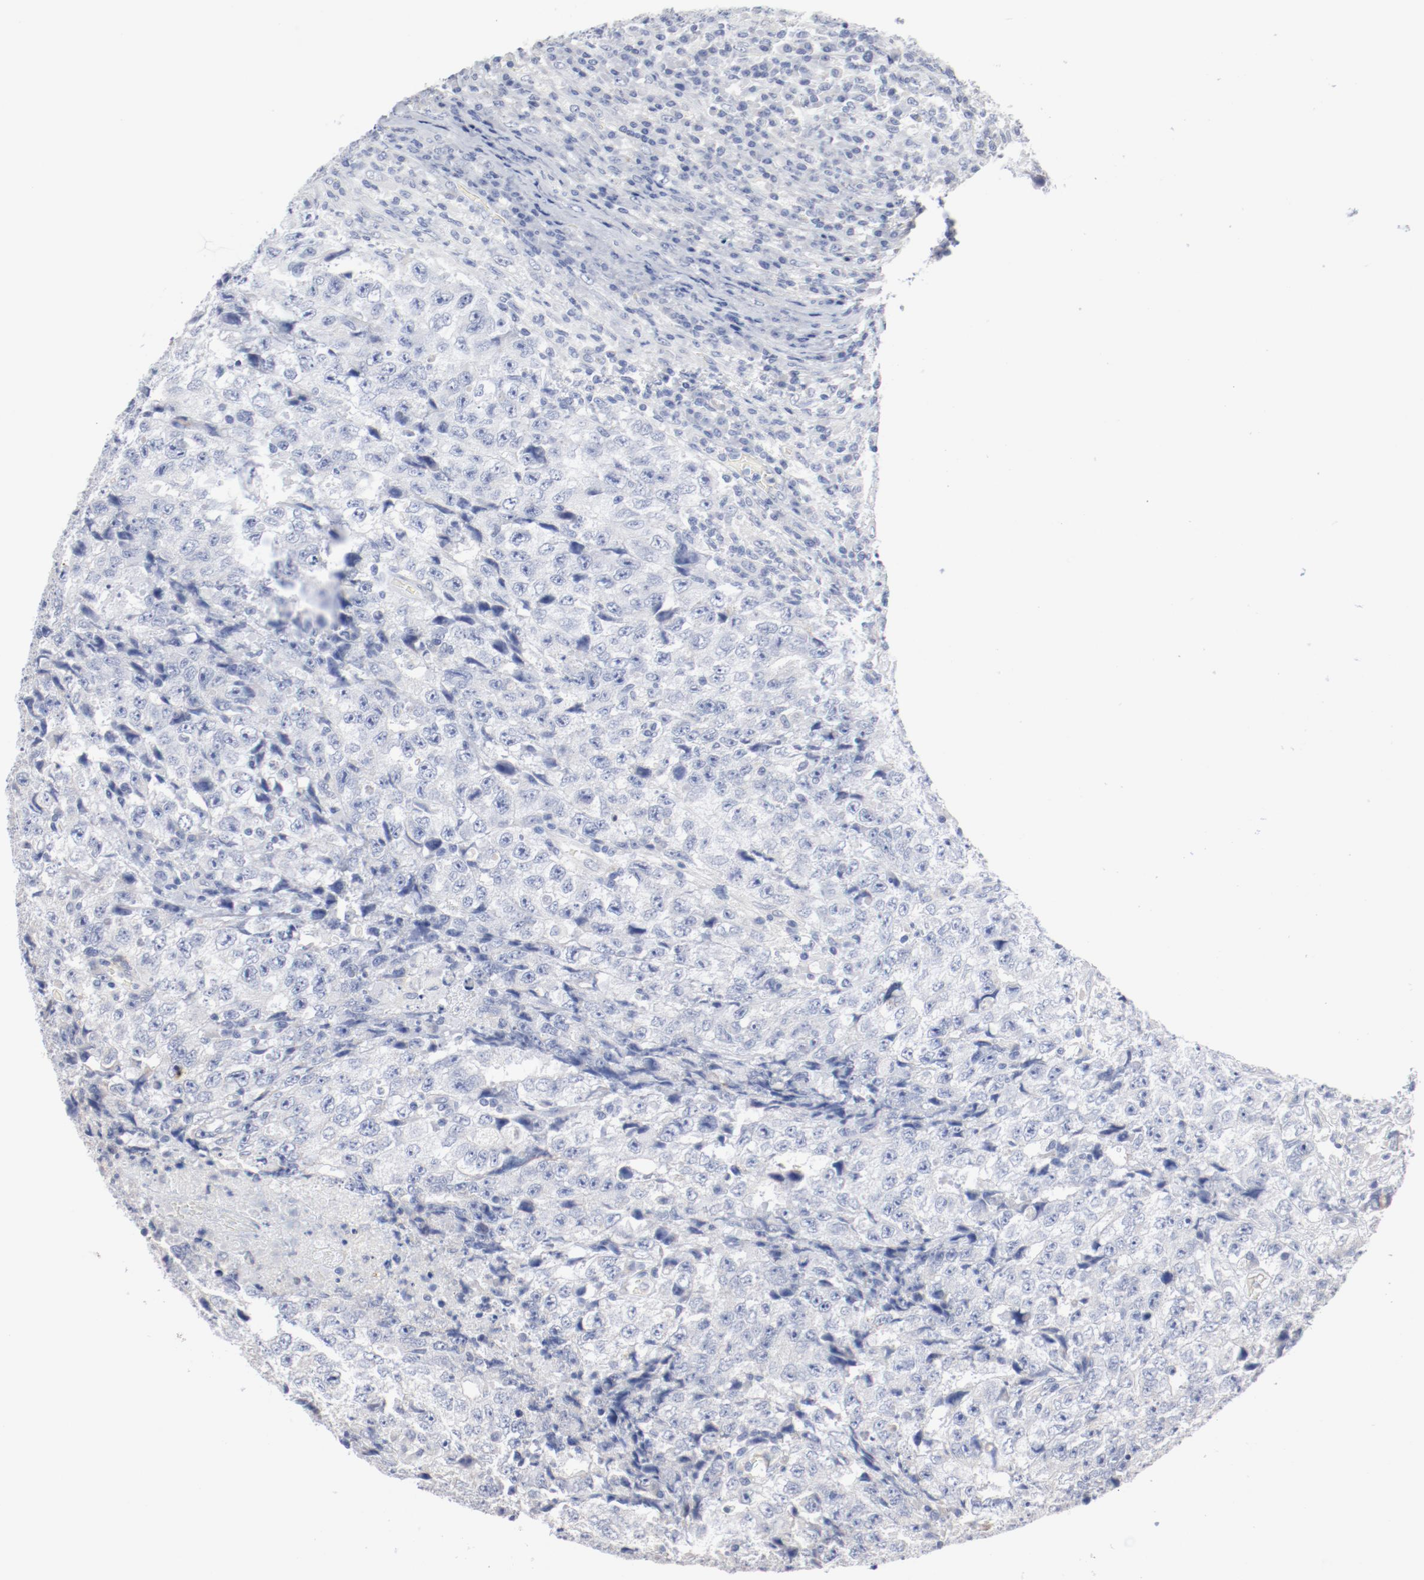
{"staining": {"intensity": "negative", "quantity": "none", "location": "none"}, "tissue": "testis cancer", "cell_type": "Tumor cells", "image_type": "cancer", "snomed": [{"axis": "morphology", "description": "Necrosis, NOS"}, {"axis": "morphology", "description": "Carcinoma, Embryonal, NOS"}, {"axis": "topography", "description": "Testis"}], "caption": "Testis cancer was stained to show a protein in brown. There is no significant staining in tumor cells.", "gene": "AK7", "patient": {"sex": "male", "age": 19}}